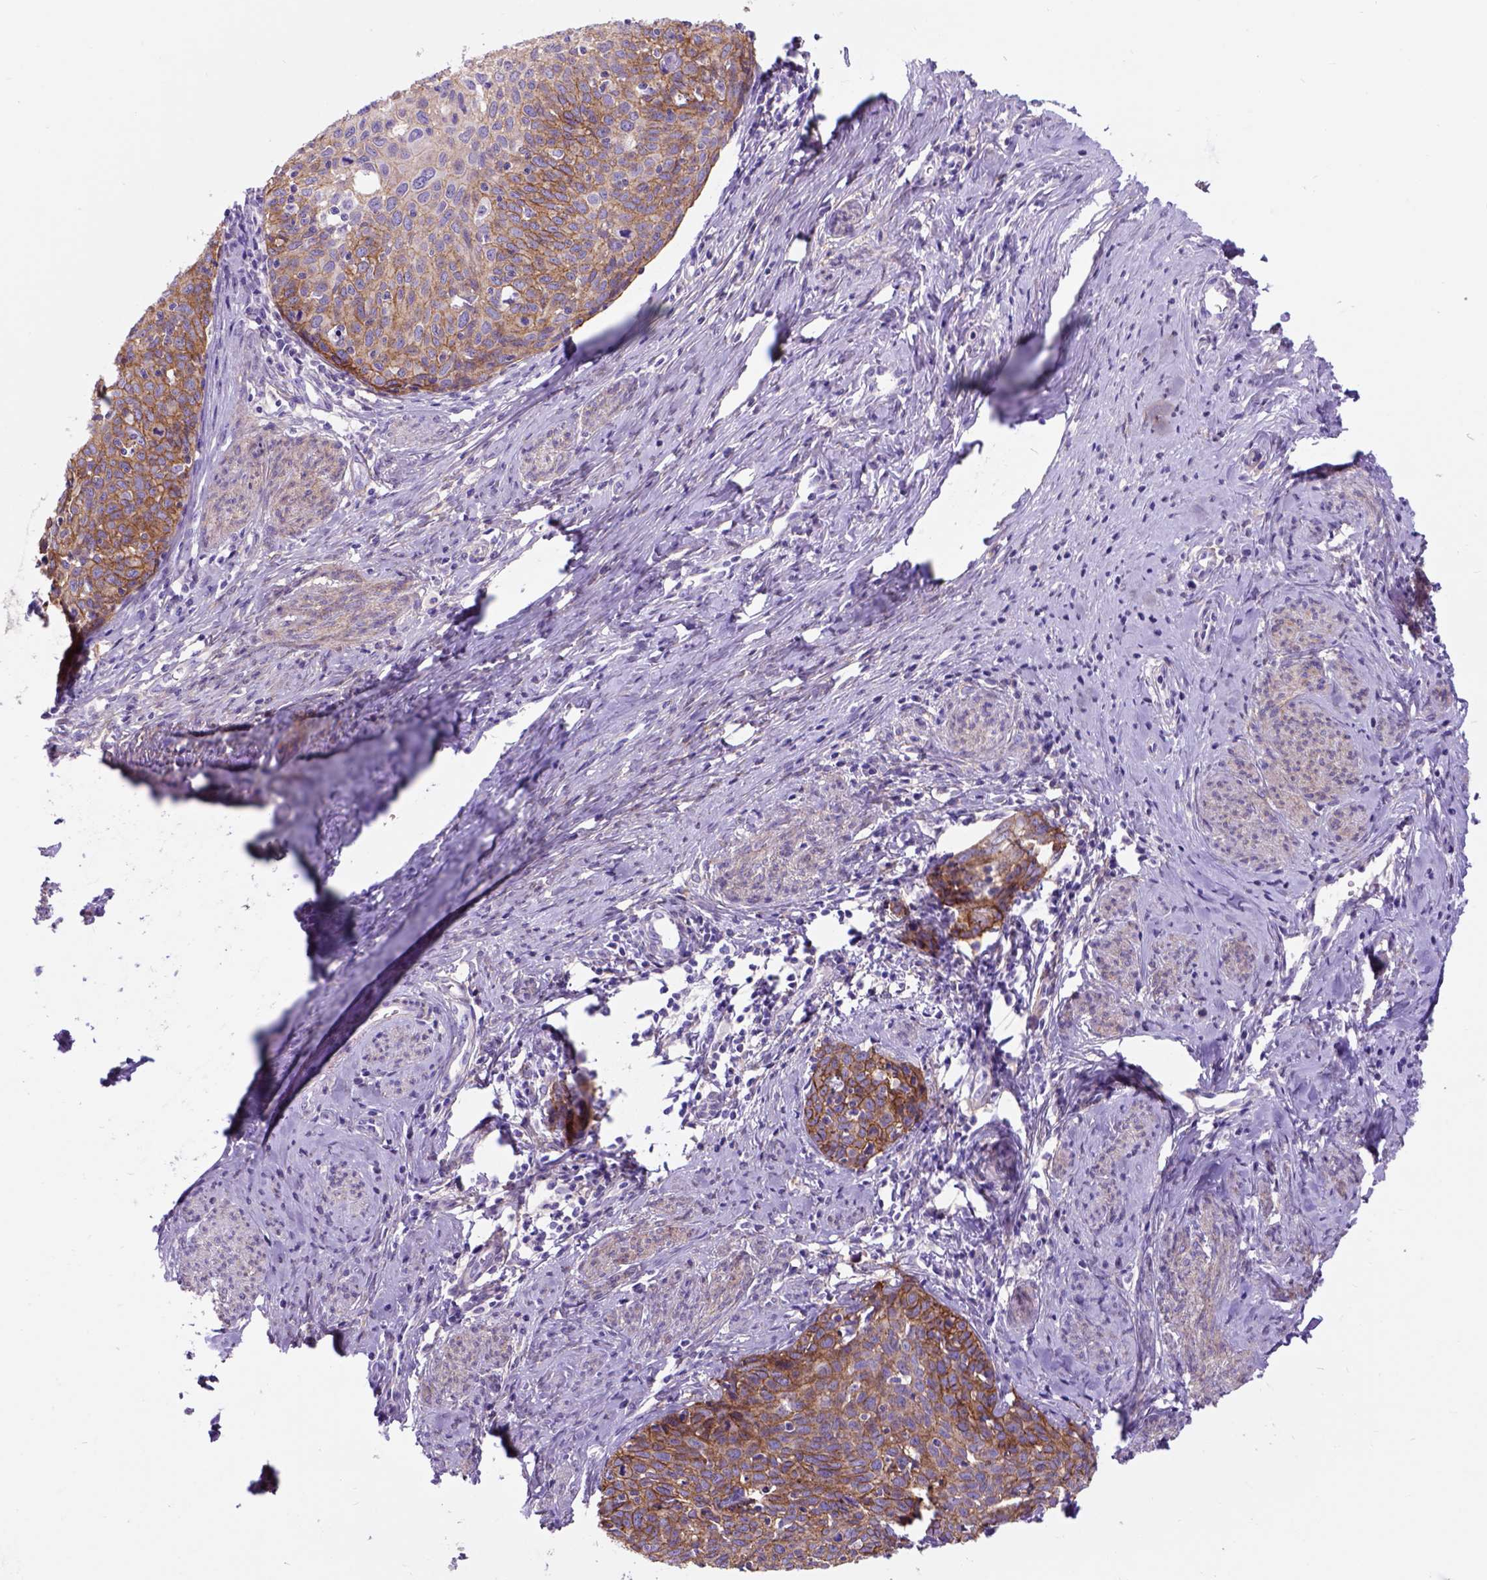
{"staining": {"intensity": "weak", "quantity": ">75%", "location": "cytoplasmic/membranous"}, "tissue": "cervical cancer", "cell_type": "Tumor cells", "image_type": "cancer", "snomed": [{"axis": "morphology", "description": "Squamous cell carcinoma, NOS"}, {"axis": "topography", "description": "Cervix"}], "caption": "This is a histology image of IHC staining of squamous cell carcinoma (cervical), which shows weak expression in the cytoplasmic/membranous of tumor cells.", "gene": "EGFR", "patient": {"sex": "female", "age": 62}}